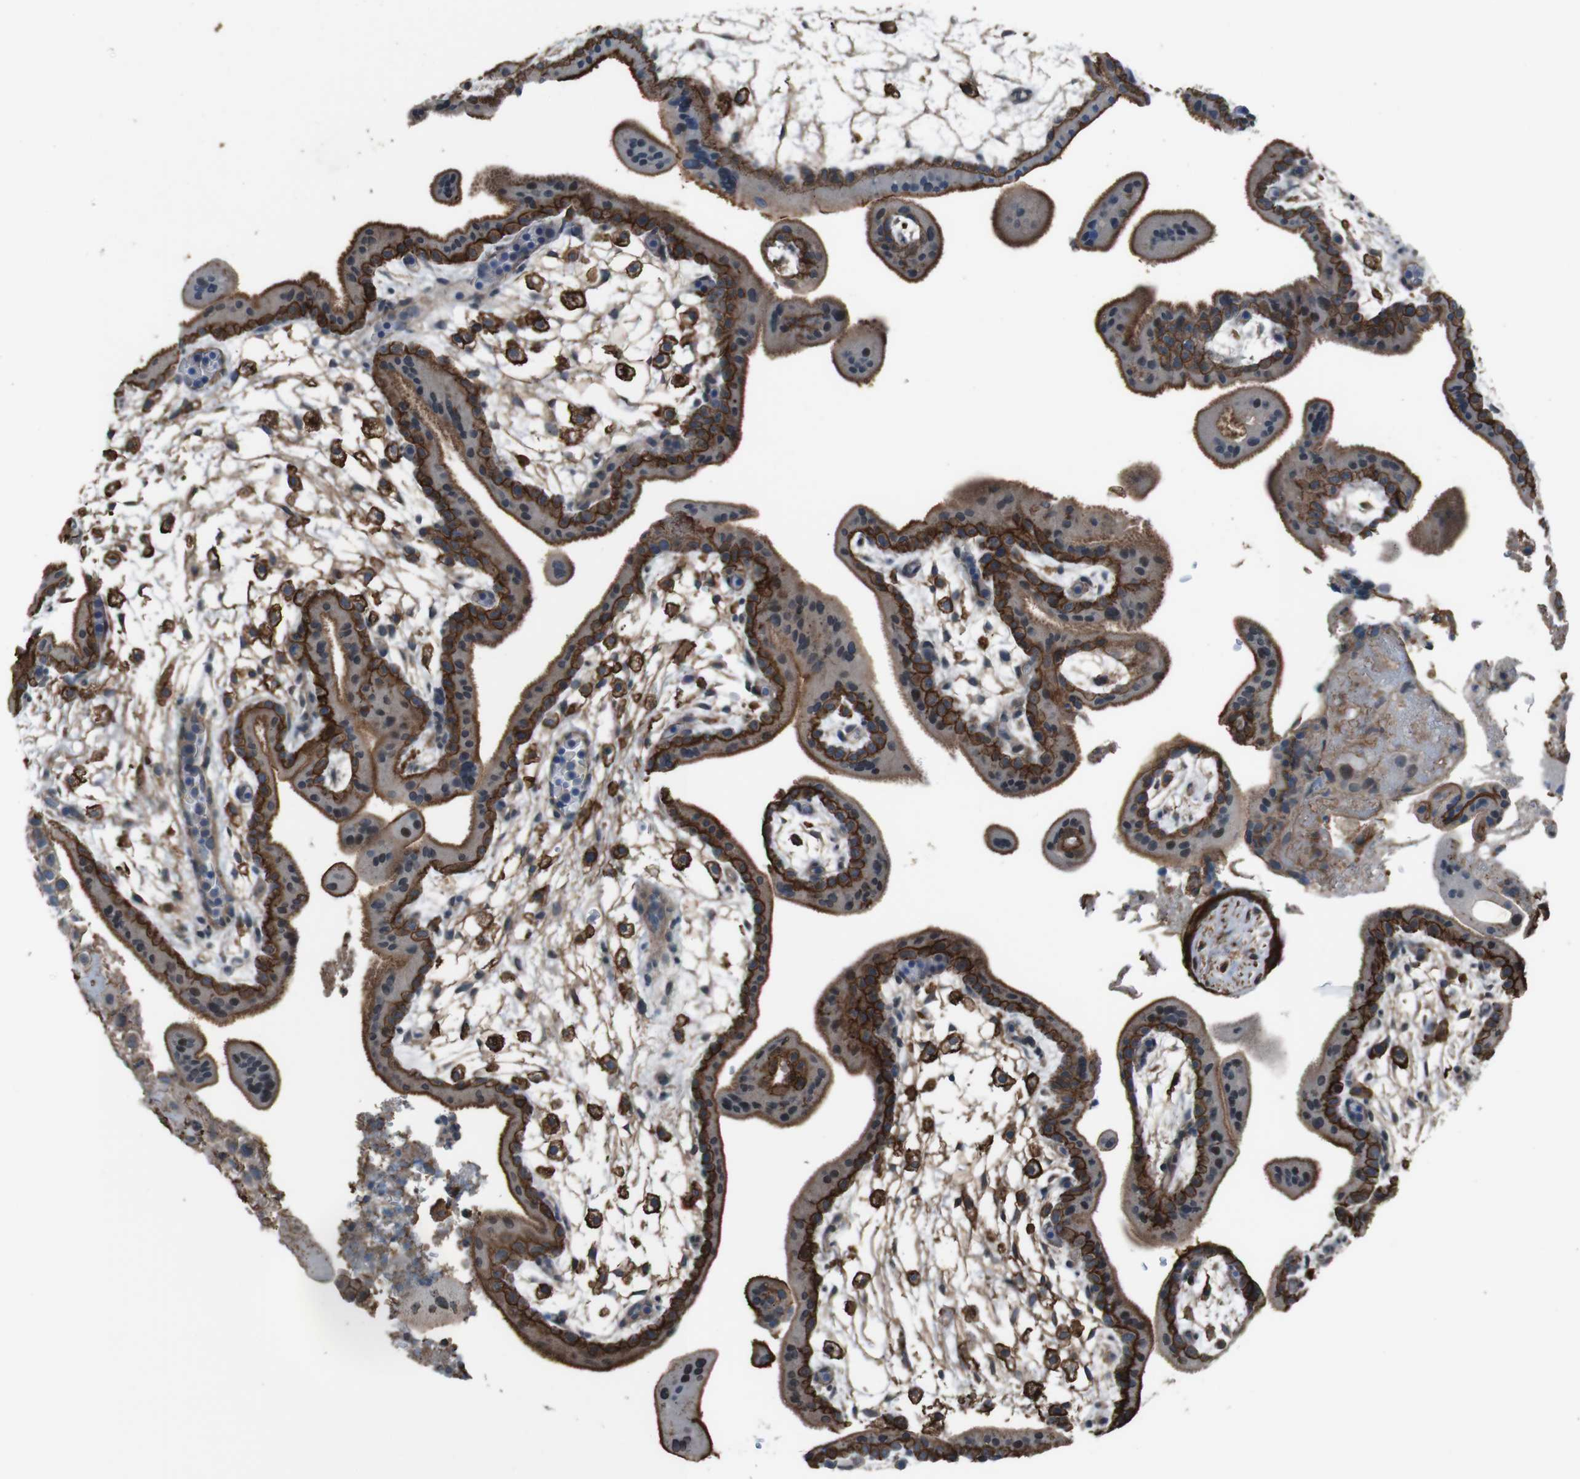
{"staining": {"intensity": "weak", "quantity": "25%-75%", "location": "cytoplasmic/membranous"}, "tissue": "placenta", "cell_type": "Decidual cells", "image_type": "normal", "snomed": [{"axis": "morphology", "description": "Normal tissue, NOS"}, {"axis": "topography", "description": "Placenta"}], "caption": "Immunohistochemistry (DAB (3,3'-diaminobenzidine)) staining of normal placenta displays weak cytoplasmic/membranous protein positivity in approximately 25%-75% of decidual cells. The protein is shown in brown color, while the nuclei are stained blue.", "gene": "ATP2B1", "patient": {"sex": "female", "age": 35}}